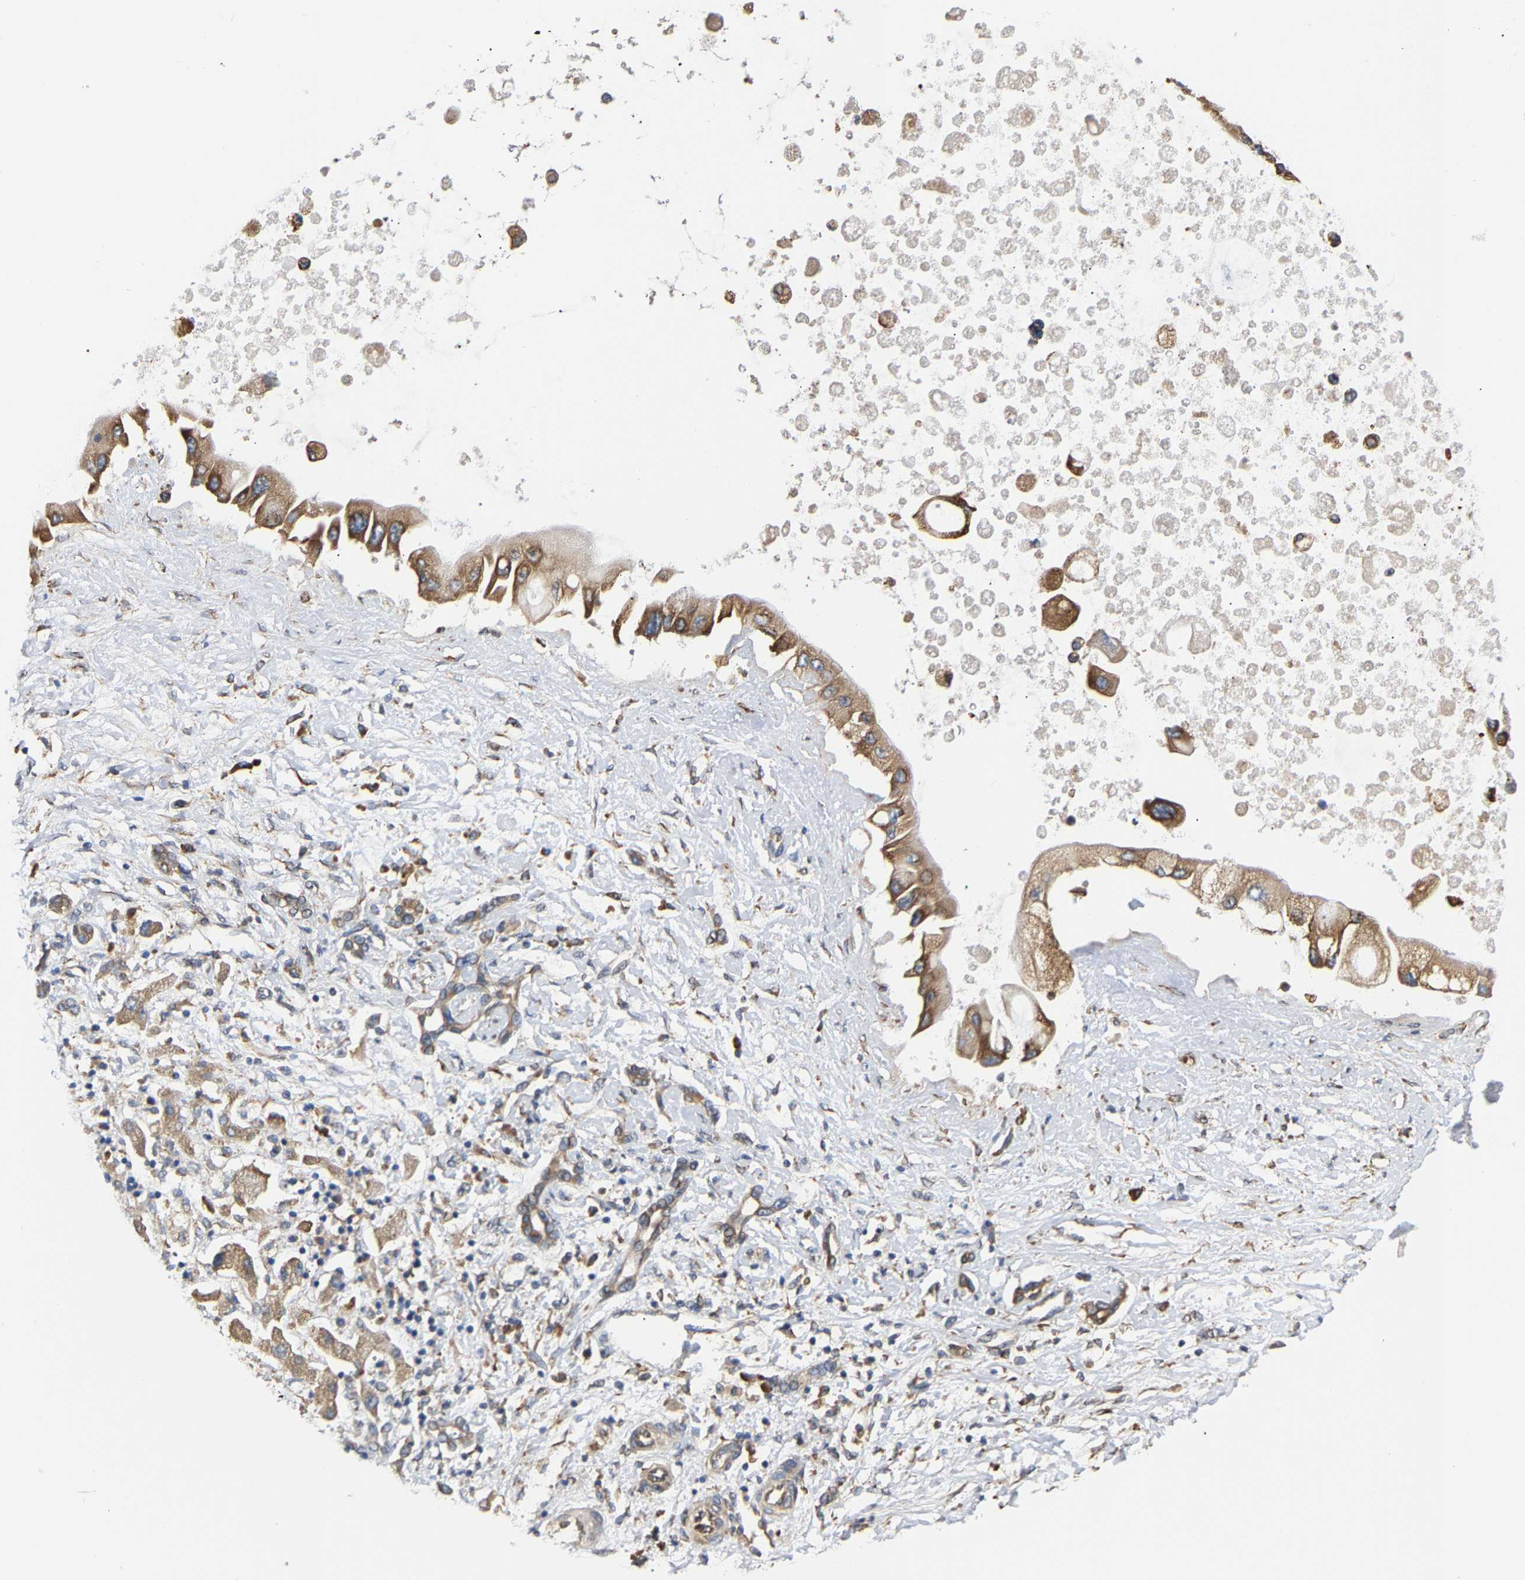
{"staining": {"intensity": "moderate", "quantity": ">75%", "location": "cytoplasmic/membranous"}, "tissue": "liver cancer", "cell_type": "Tumor cells", "image_type": "cancer", "snomed": [{"axis": "morphology", "description": "Cholangiocarcinoma"}, {"axis": "topography", "description": "Liver"}], "caption": "Immunohistochemical staining of human liver cancer (cholangiocarcinoma) reveals moderate cytoplasmic/membranous protein staining in about >75% of tumor cells.", "gene": "ARAP1", "patient": {"sex": "male", "age": 50}}